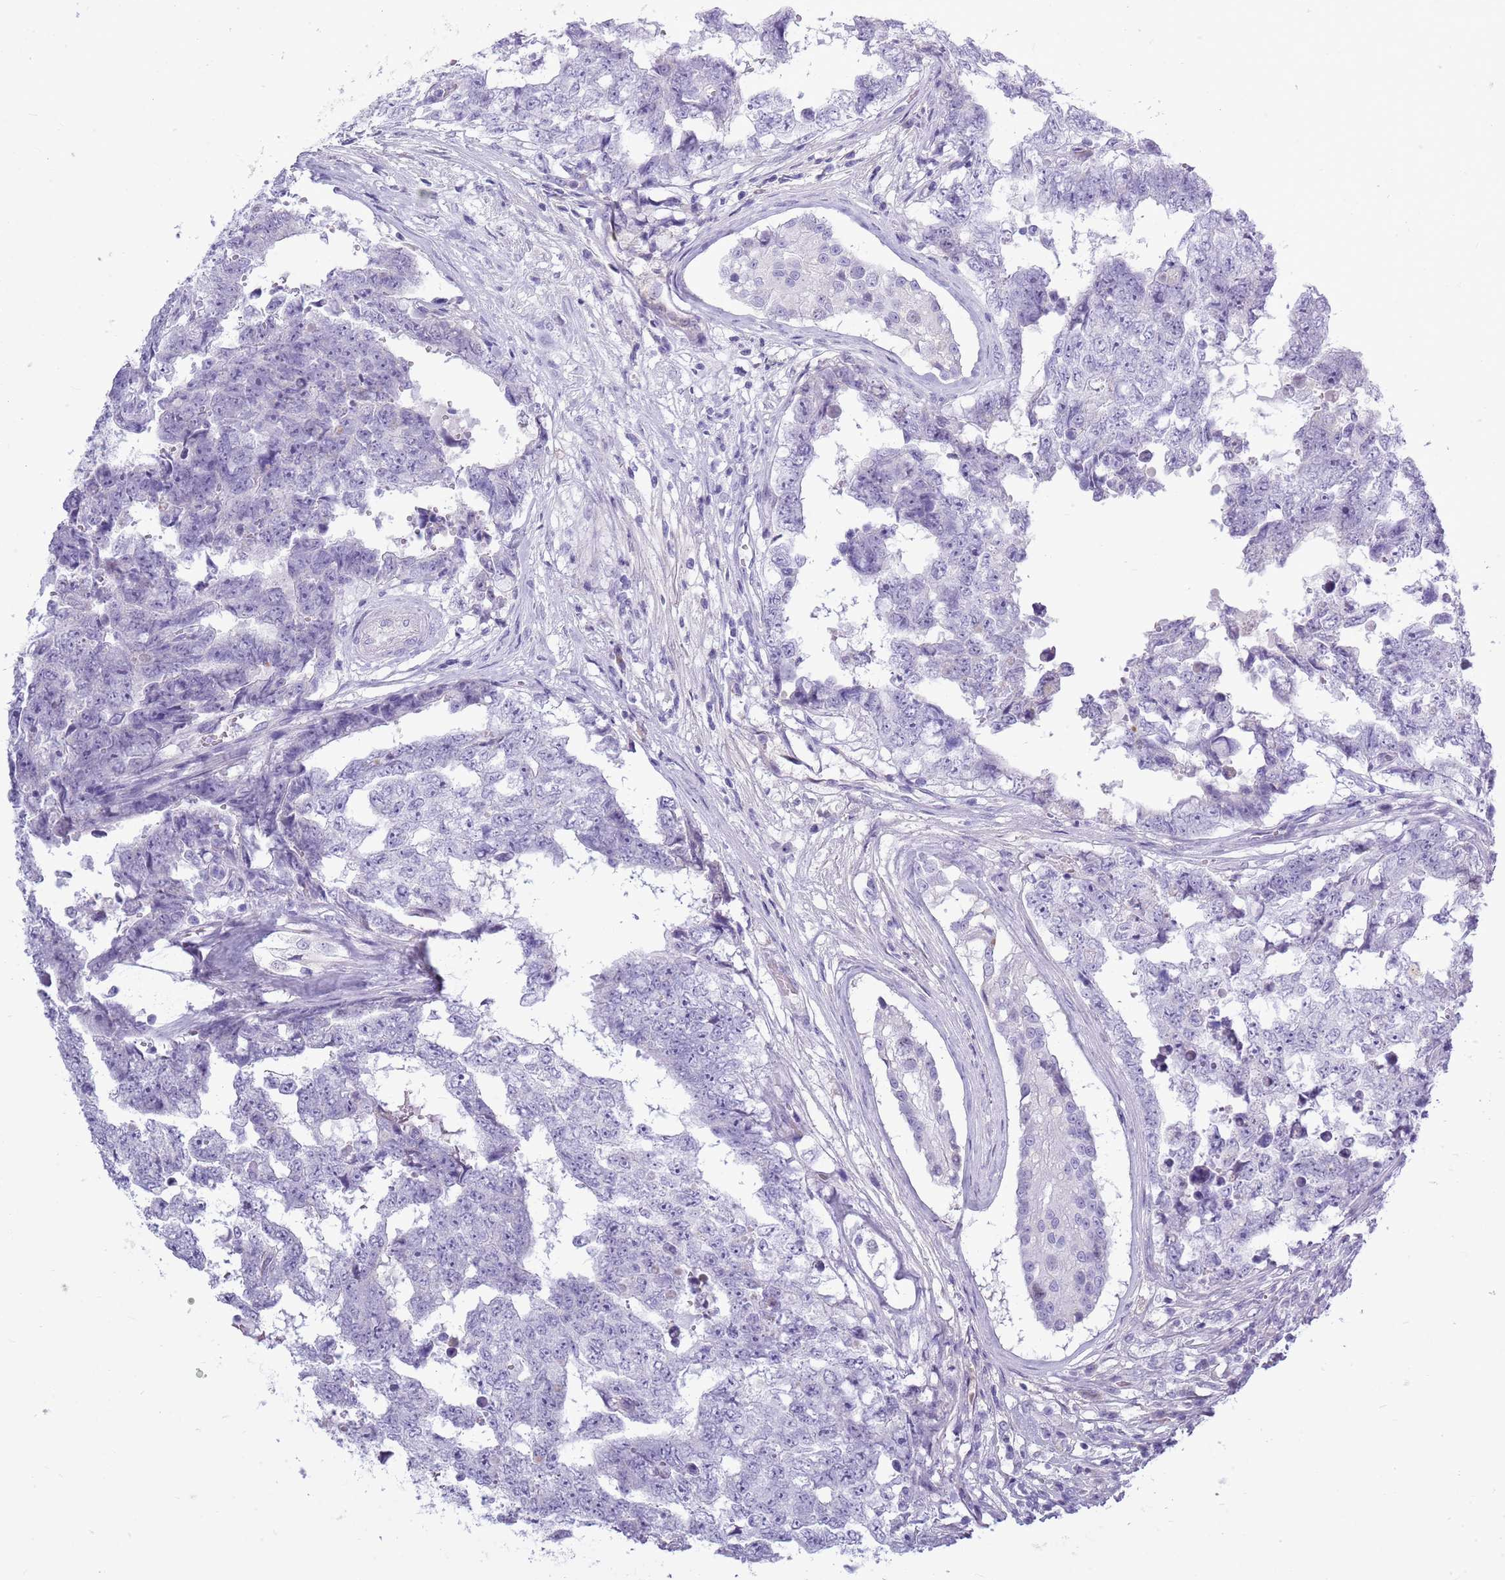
{"staining": {"intensity": "negative", "quantity": "none", "location": "none"}, "tissue": "testis cancer", "cell_type": "Tumor cells", "image_type": "cancer", "snomed": [{"axis": "morphology", "description": "Normal tissue, NOS"}, {"axis": "morphology", "description": "Carcinoma, Embryonal, NOS"}, {"axis": "topography", "description": "Testis"}, {"axis": "topography", "description": "Epididymis"}], "caption": "An image of embryonal carcinoma (testis) stained for a protein exhibits no brown staining in tumor cells.", "gene": "ZNF425", "patient": {"sex": "male", "age": 25}}